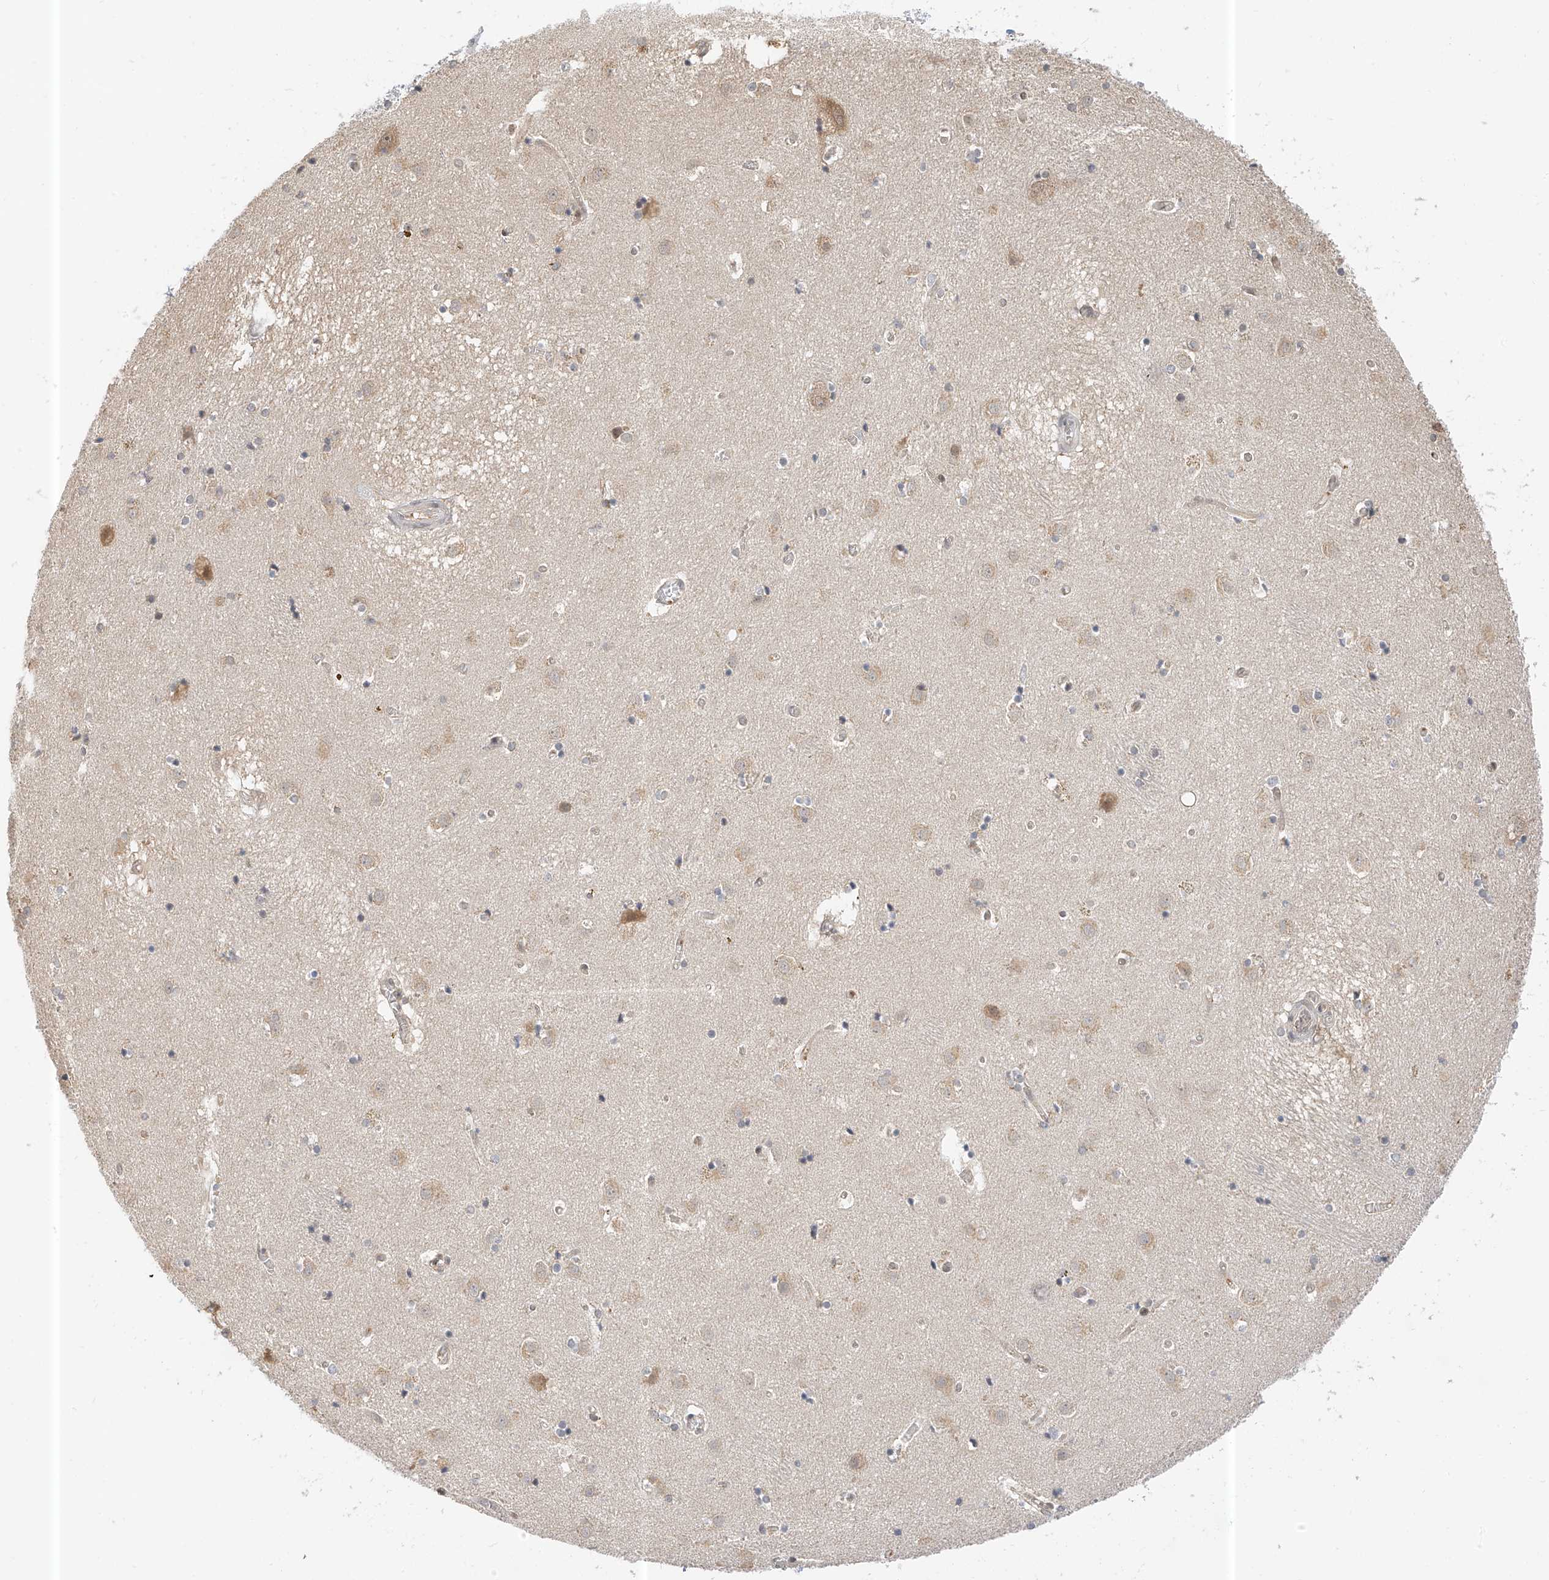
{"staining": {"intensity": "negative", "quantity": "none", "location": "none"}, "tissue": "caudate", "cell_type": "Glial cells", "image_type": "normal", "snomed": [{"axis": "morphology", "description": "Normal tissue, NOS"}, {"axis": "topography", "description": "Lateral ventricle wall"}], "caption": "Immunohistochemical staining of benign human caudate reveals no significant expression in glial cells.", "gene": "PPA2", "patient": {"sex": "male", "age": 70}}